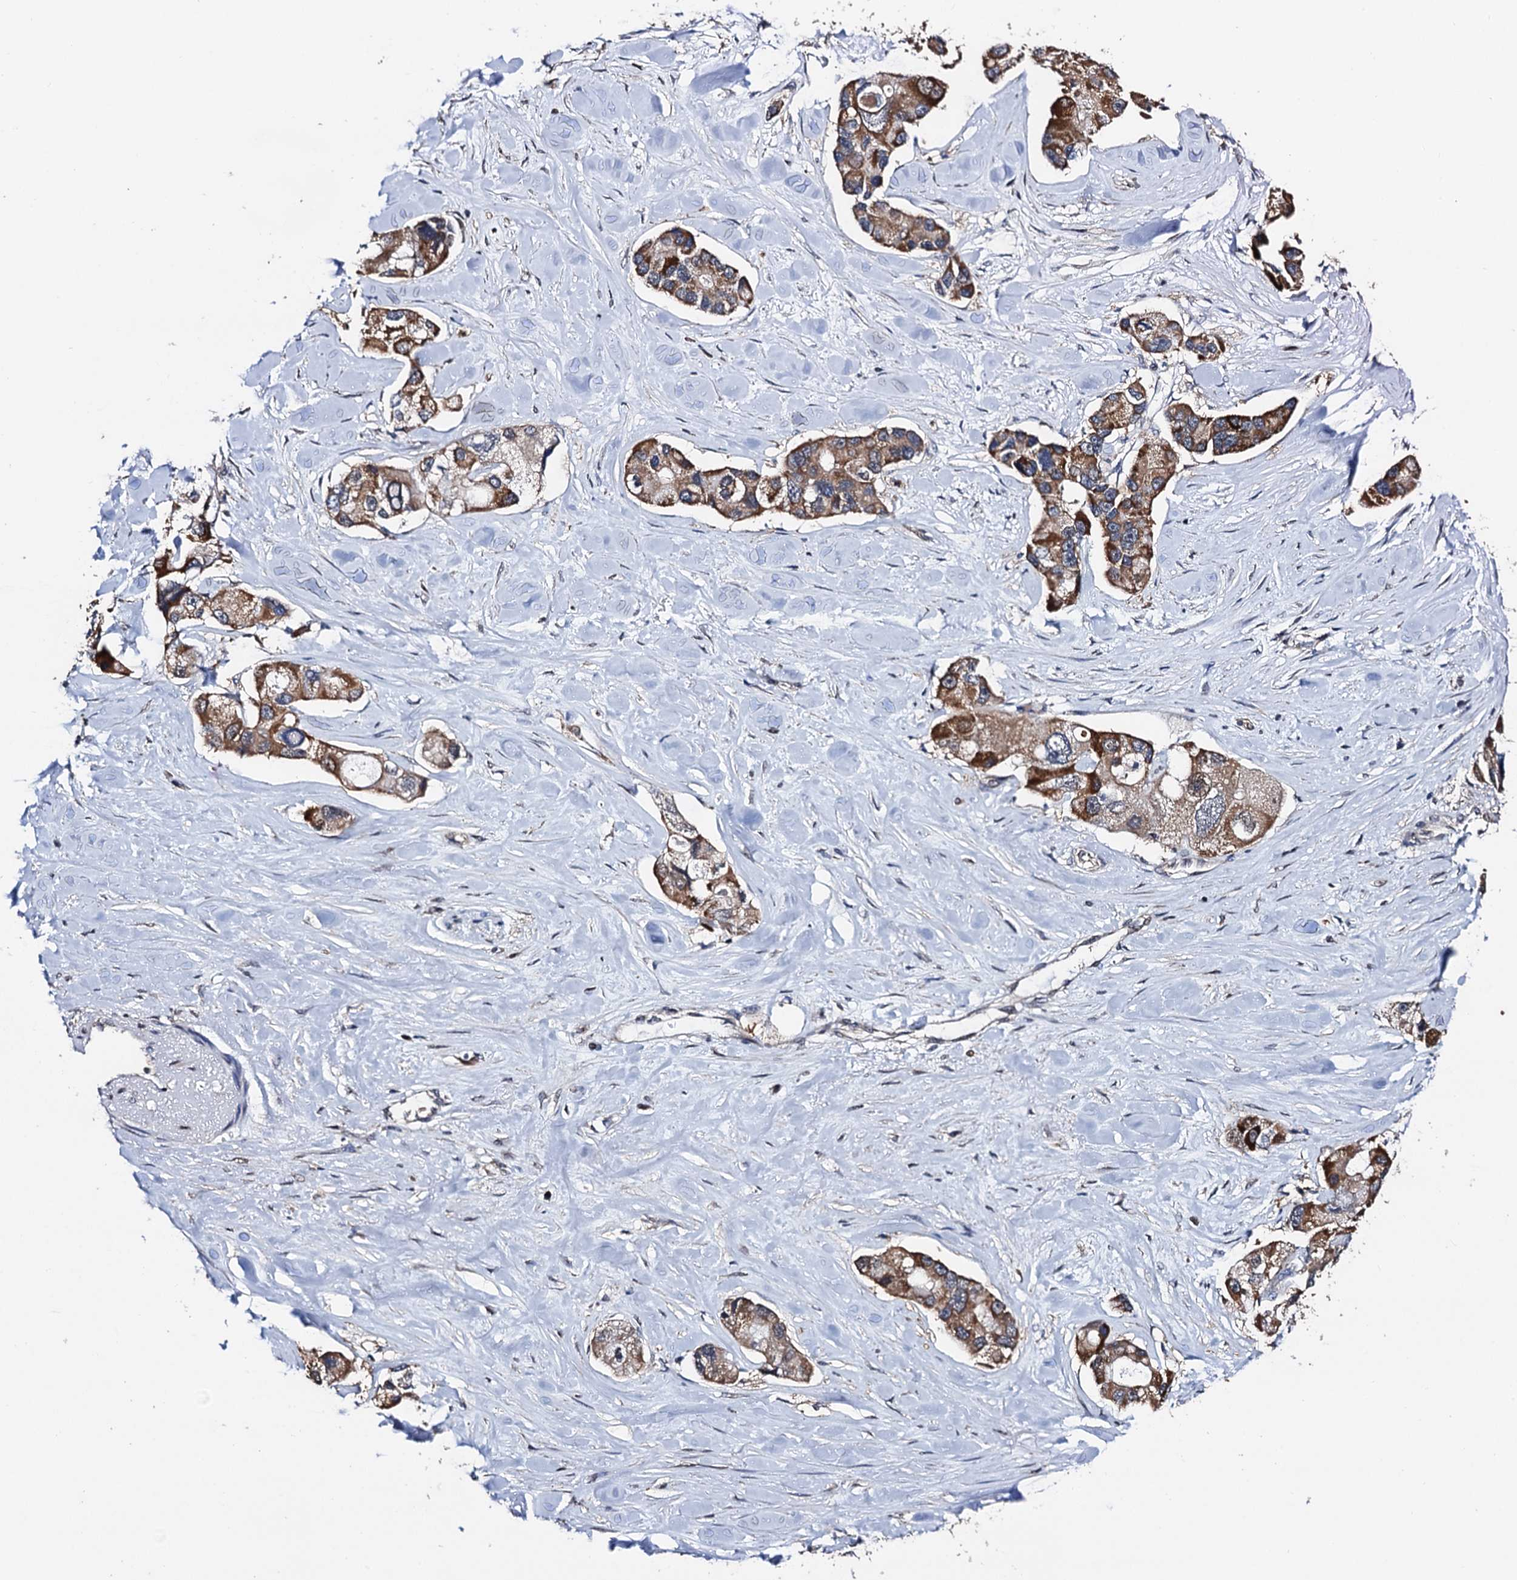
{"staining": {"intensity": "moderate", "quantity": ">75%", "location": "cytoplasmic/membranous"}, "tissue": "lung cancer", "cell_type": "Tumor cells", "image_type": "cancer", "snomed": [{"axis": "morphology", "description": "Adenocarcinoma, NOS"}, {"axis": "topography", "description": "Lung"}], "caption": "Moderate cytoplasmic/membranous protein positivity is identified in about >75% of tumor cells in lung cancer (adenocarcinoma).", "gene": "PTCD3", "patient": {"sex": "female", "age": 54}}